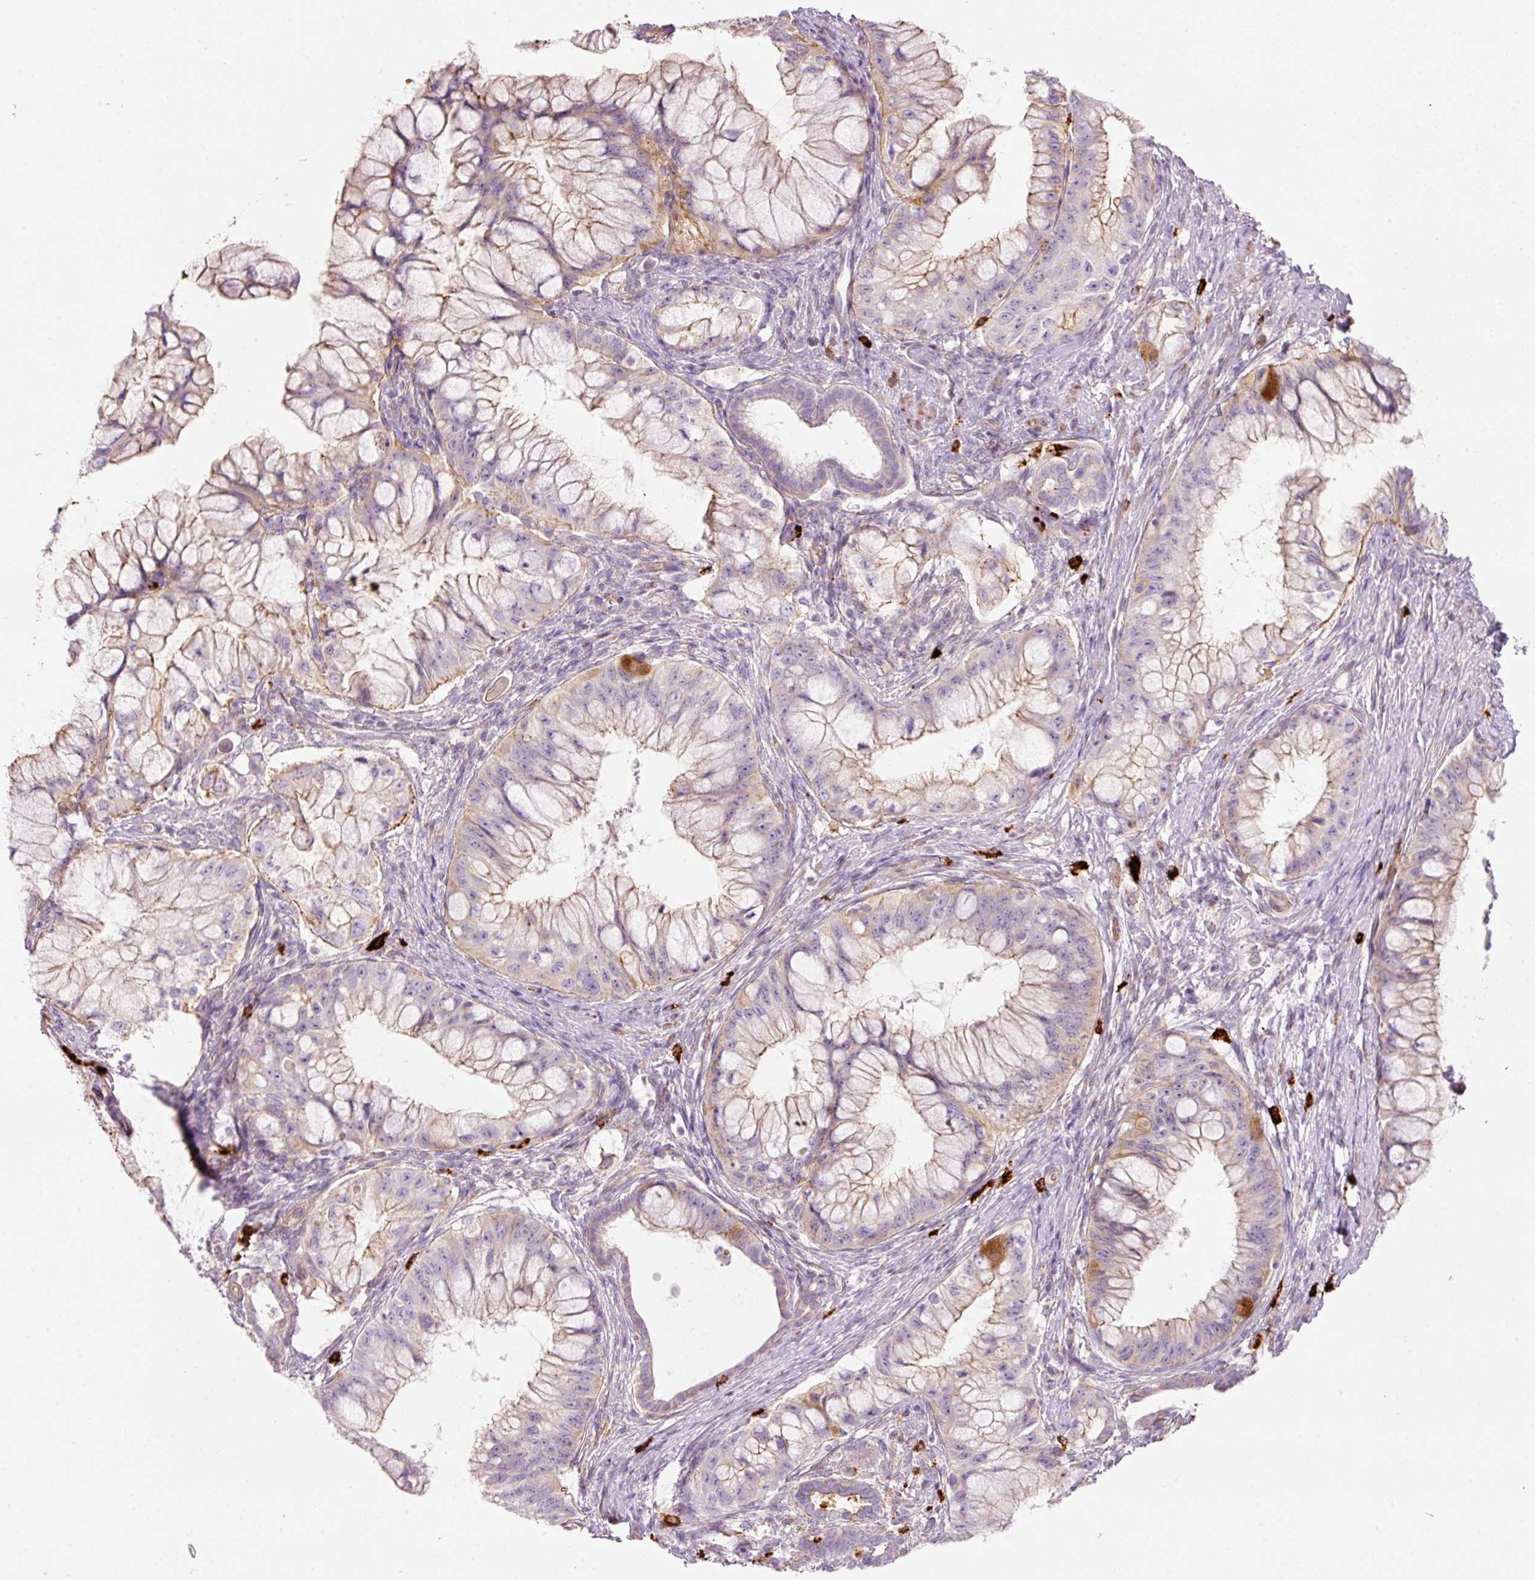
{"staining": {"intensity": "negative", "quantity": "none", "location": "none"}, "tissue": "pancreatic cancer", "cell_type": "Tumor cells", "image_type": "cancer", "snomed": [{"axis": "morphology", "description": "Adenocarcinoma, NOS"}, {"axis": "topography", "description": "Pancreas"}], "caption": "Immunohistochemistry micrograph of neoplastic tissue: adenocarcinoma (pancreatic) stained with DAB (3,3'-diaminobenzidine) shows no significant protein expression in tumor cells.", "gene": "MAP3K3", "patient": {"sex": "male", "age": 48}}